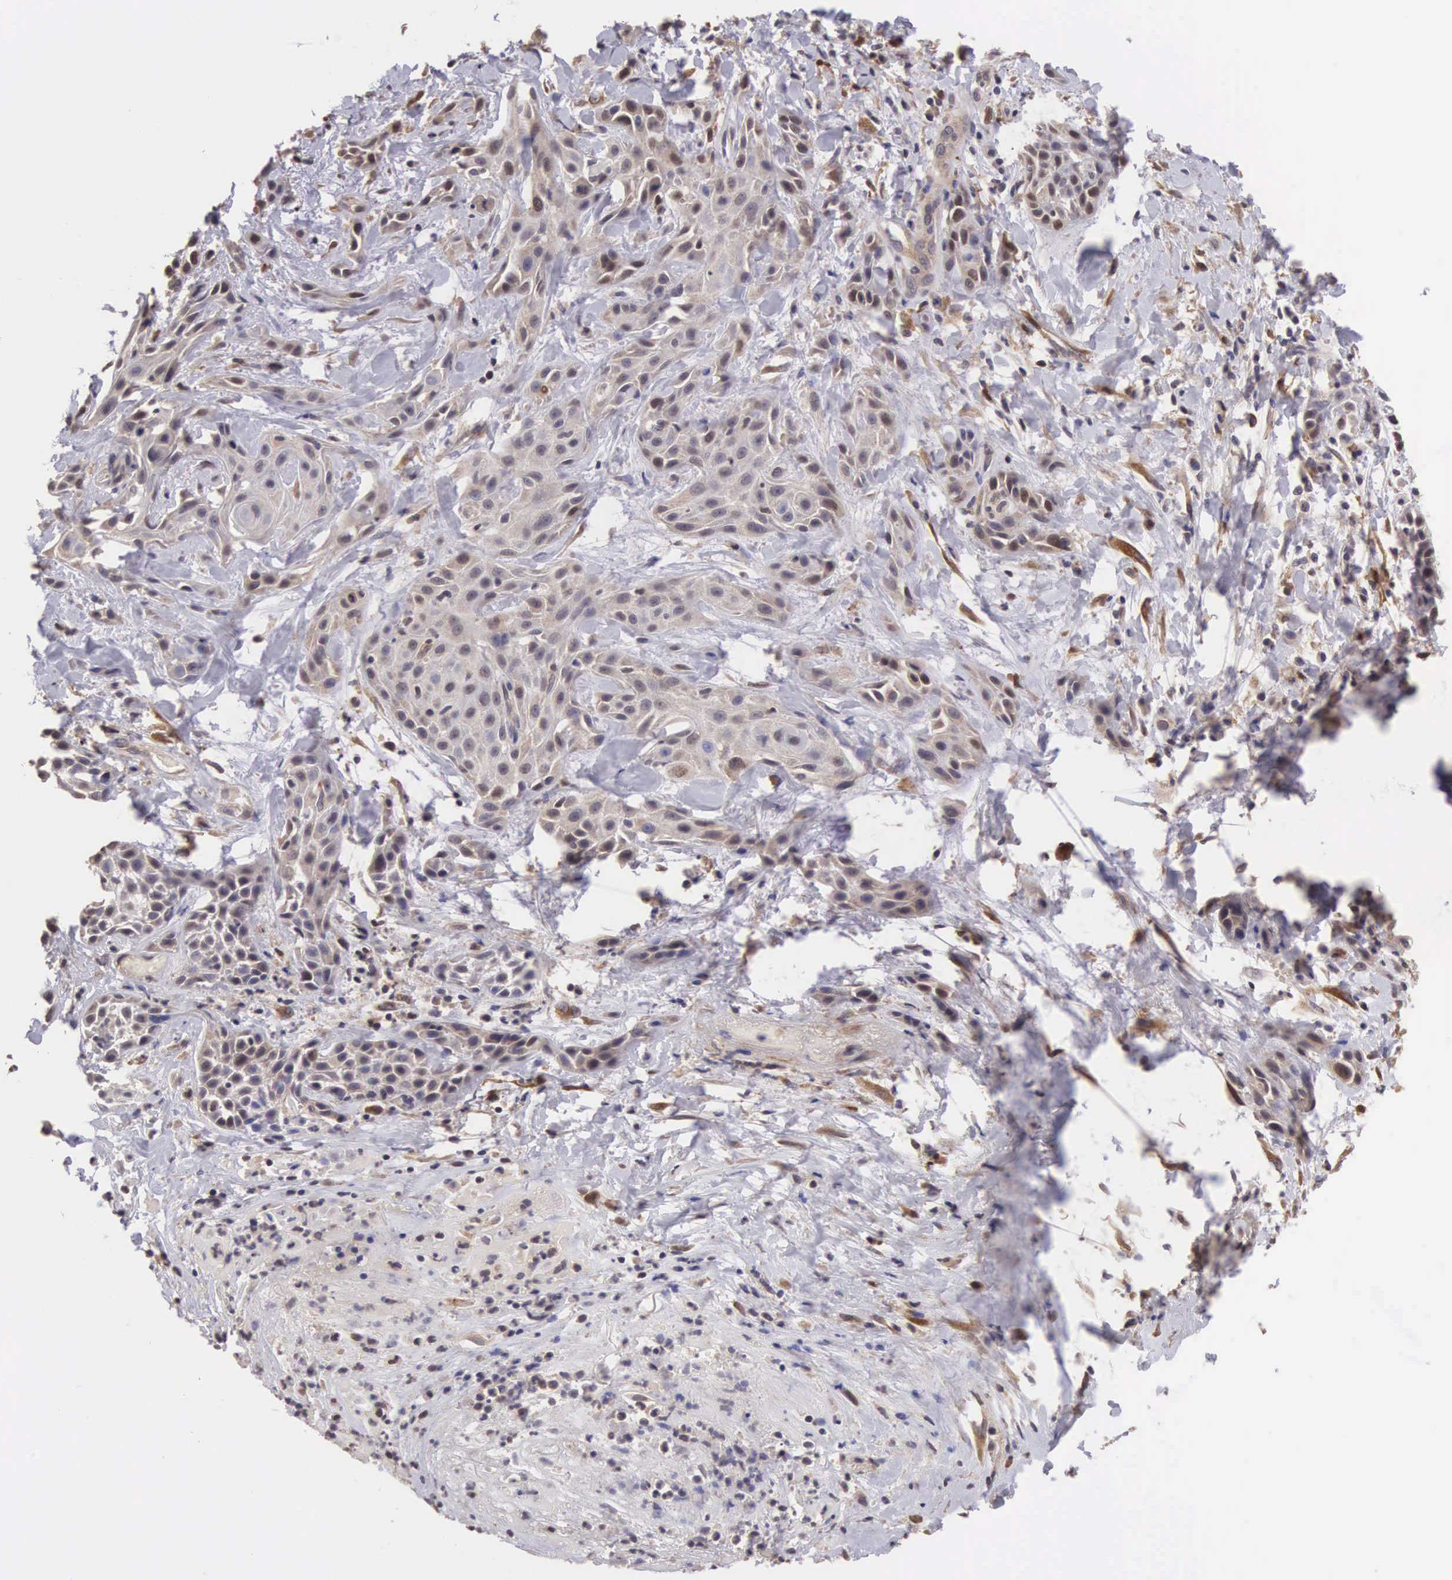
{"staining": {"intensity": "weak", "quantity": "25%-75%", "location": "cytoplasmic/membranous,nuclear"}, "tissue": "skin cancer", "cell_type": "Tumor cells", "image_type": "cancer", "snomed": [{"axis": "morphology", "description": "Squamous cell carcinoma, NOS"}, {"axis": "topography", "description": "Skin"}, {"axis": "topography", "description": "Anal"}], "caption": "High-magnification brightfield microscopy of skin cancer stained with DAB (3,3'-diaminobenzidine) (brown) and counterstained with hematoxylin (blue). tumor cells exhibit weak cytoplasmic/membranous and nuclear staining is present in approximately25%-75% of cells.", "gene": "CDC45", "patient": {"sex": "male", "age": 64}}